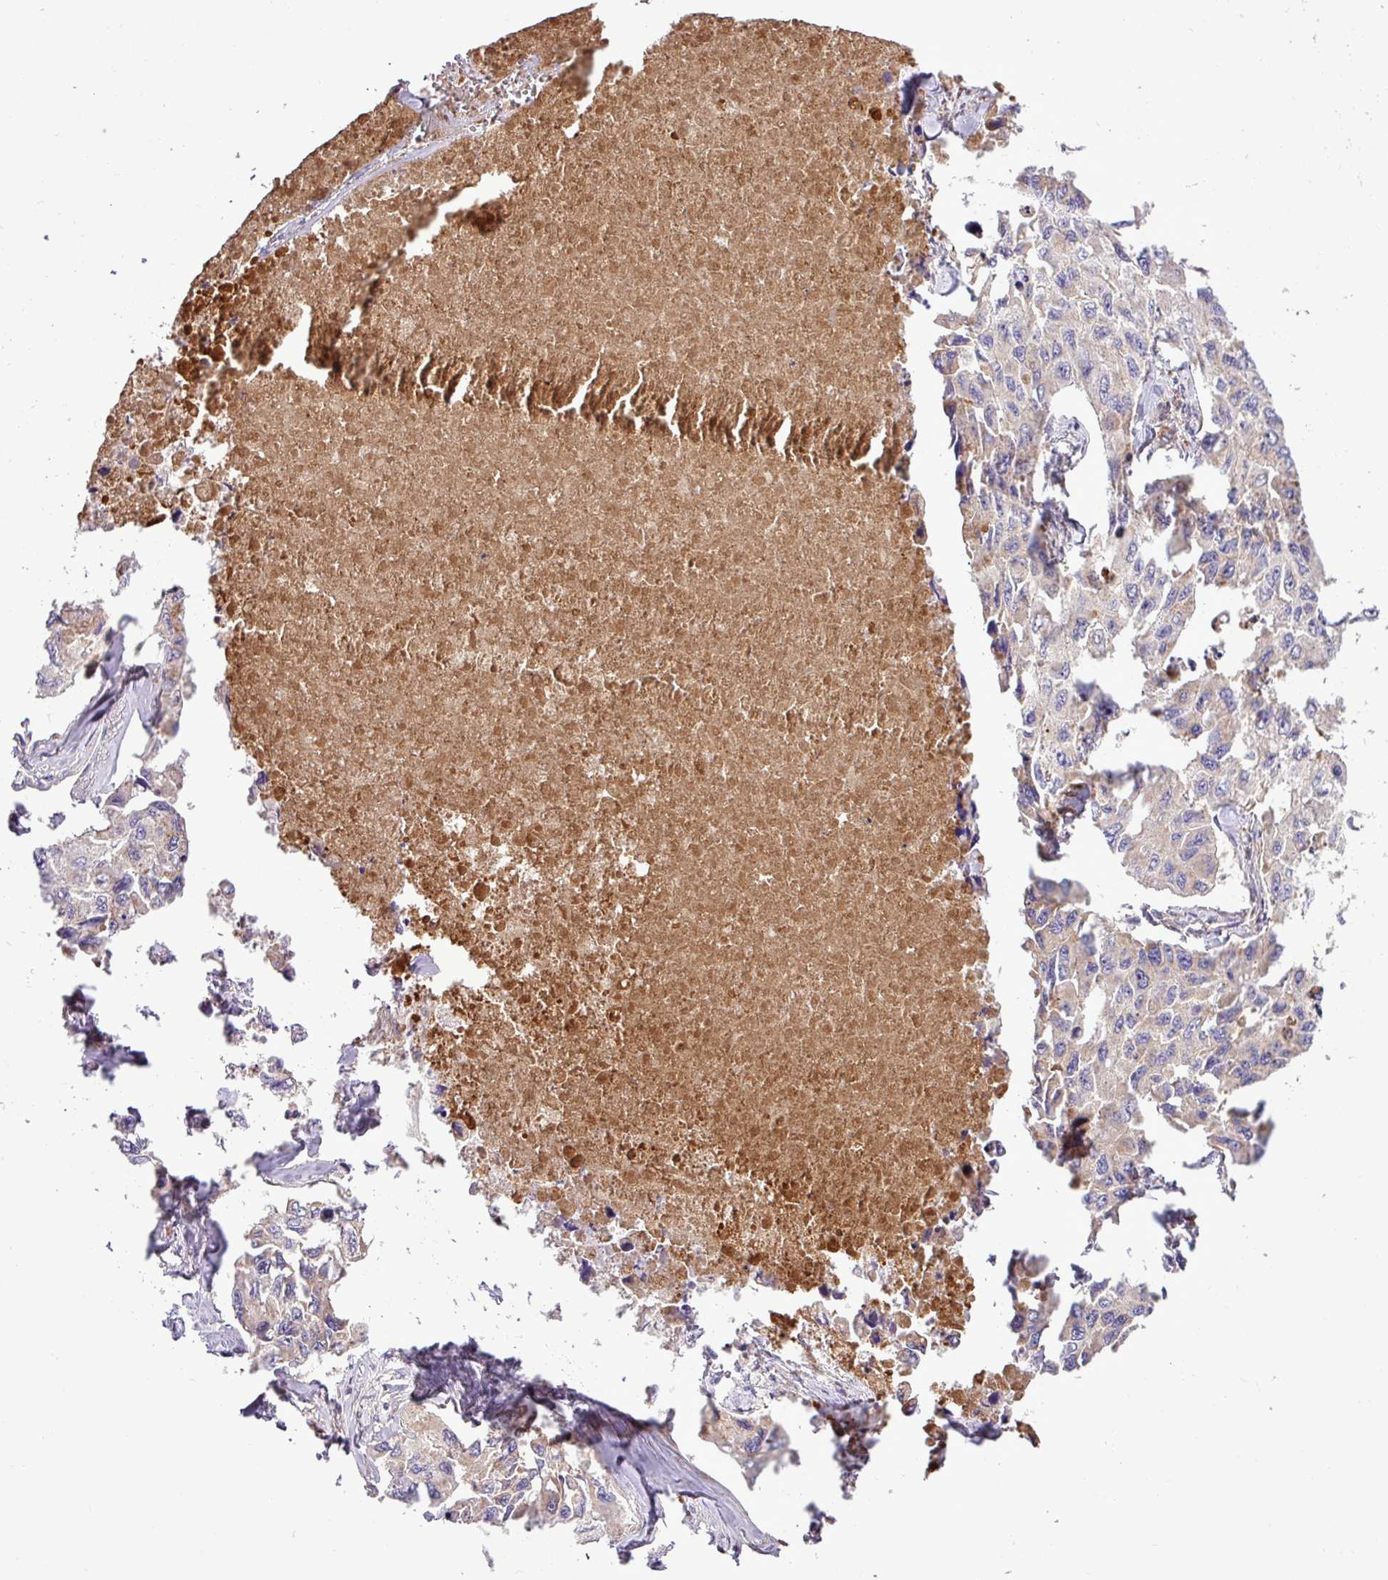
{"staining": {"intensity": "weak", "quantity": "<25%", "location": "cytoplasmic/membranous"}, "tissue": "lung cancer", "cell_type": "Tumor cells", "image_type": "cancer", "snomed": [{"axis": "morphology", "description": "Adenocarcinoma, NOS"}, {"axis": "topography", "description": "Lung"}], "caption": "Immunohistochemical staining of adenocarcinoma (lung) demonstrates no significant positivity in tumor cells. Brightfield microscopy of immunohistochemistry stained with DAB (3,3'-diaminobenzidine) (brown) and hematoxylin (blue), captured at high magnification.", "gene": "CWH43", "patient": {"sex": "male", "age": 64}}